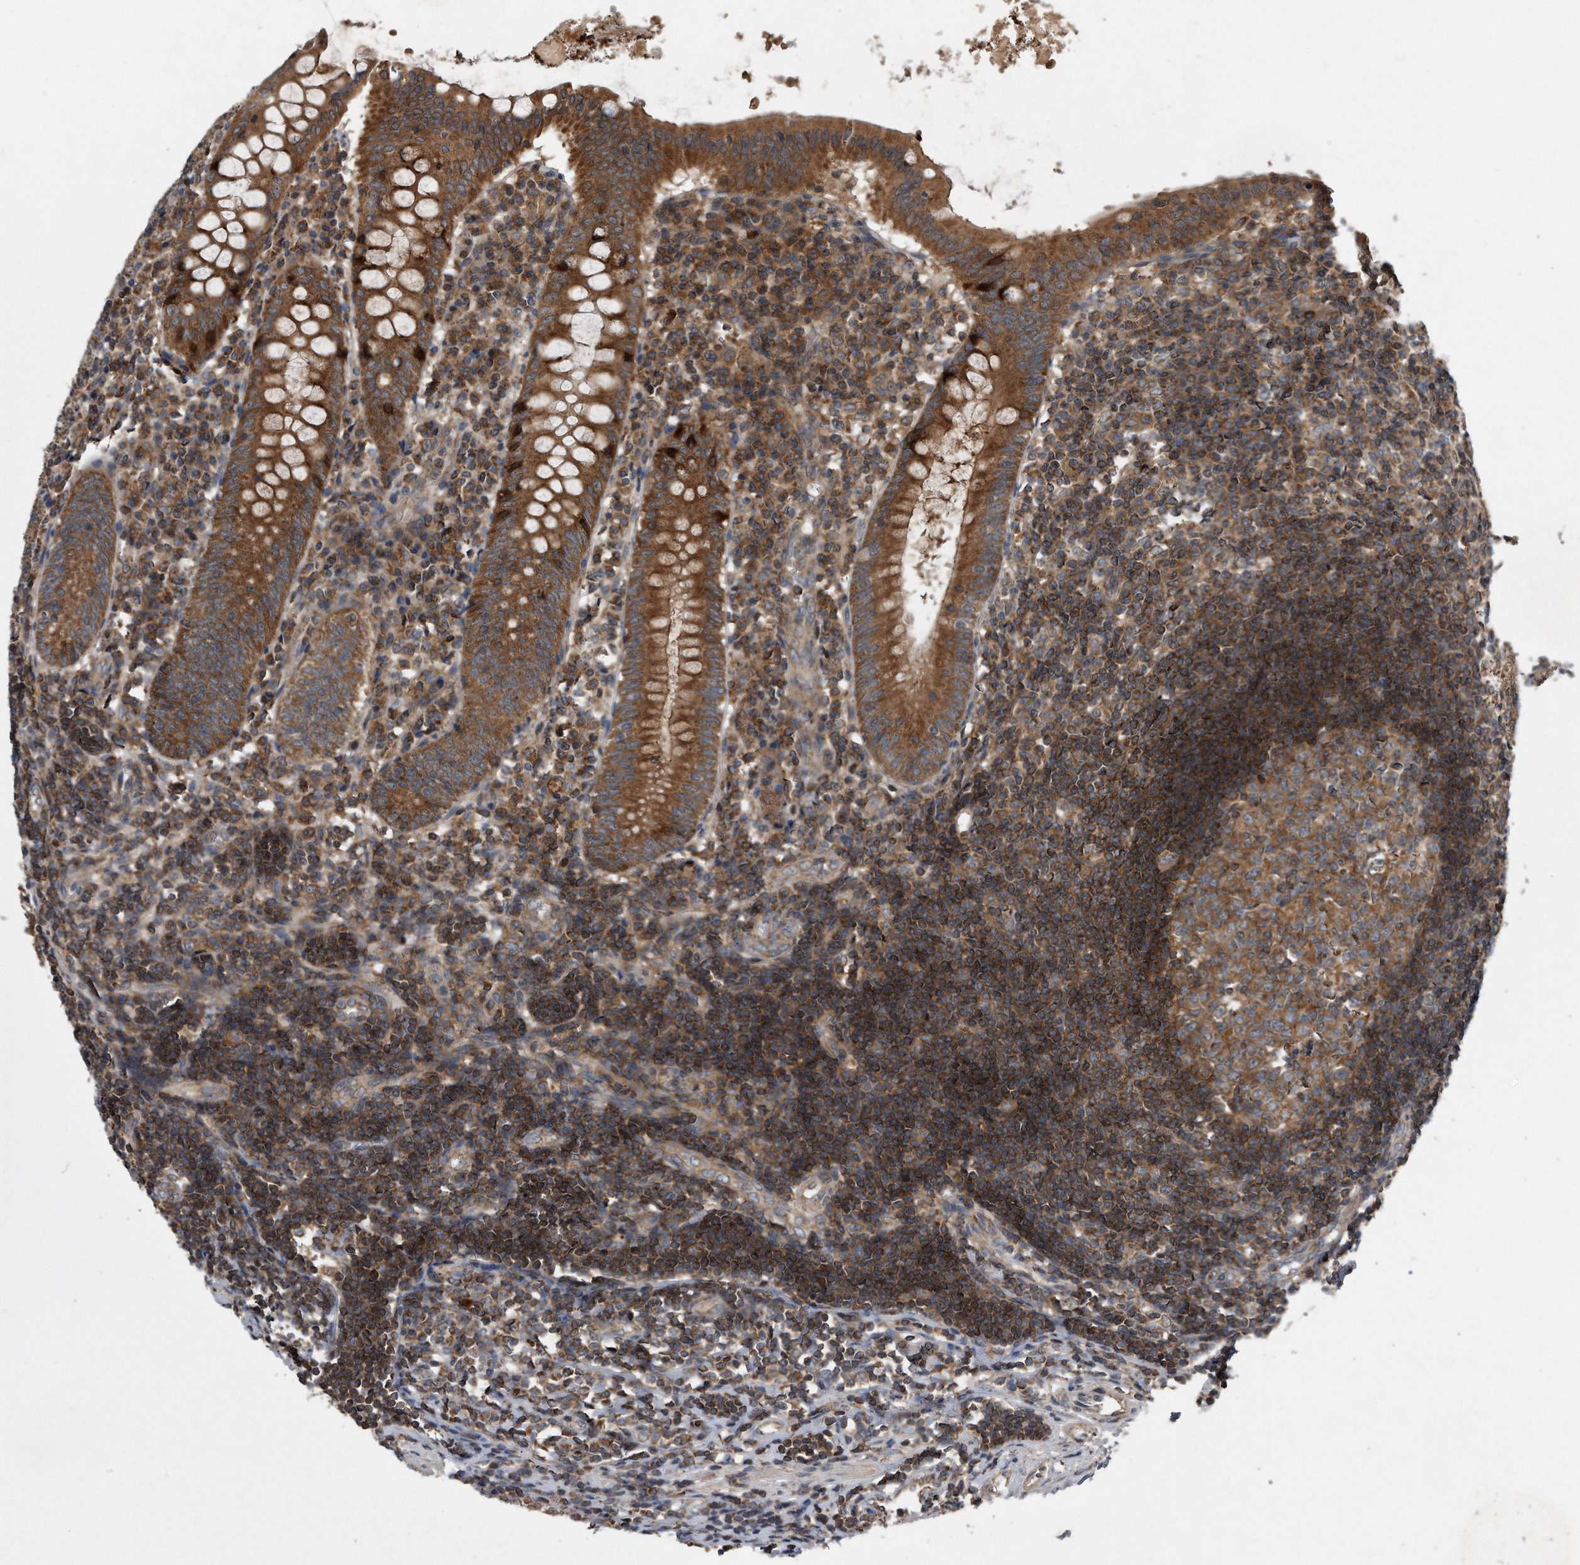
{"staining": {"intensity": "strong", "quantity": ">75%", "location": "cytoplasmic/membranous"}, "tissue": "appendix", "cell_type": "Glandular cells", "image_type": "normal", "snomed": [{"axis": "morphology", "description": "Normal tissue, NOS"}, {"axis": "topography", "description": "Appendix"}], "caption": "Unremarkable appendix demonstrates strong cytoplasmic/membranous expression in approximately >75% of glandular cells, visualized by immunohistochemistry.", "gene": "ALPK2", "patient": {"sex": "female", "age": 54}}